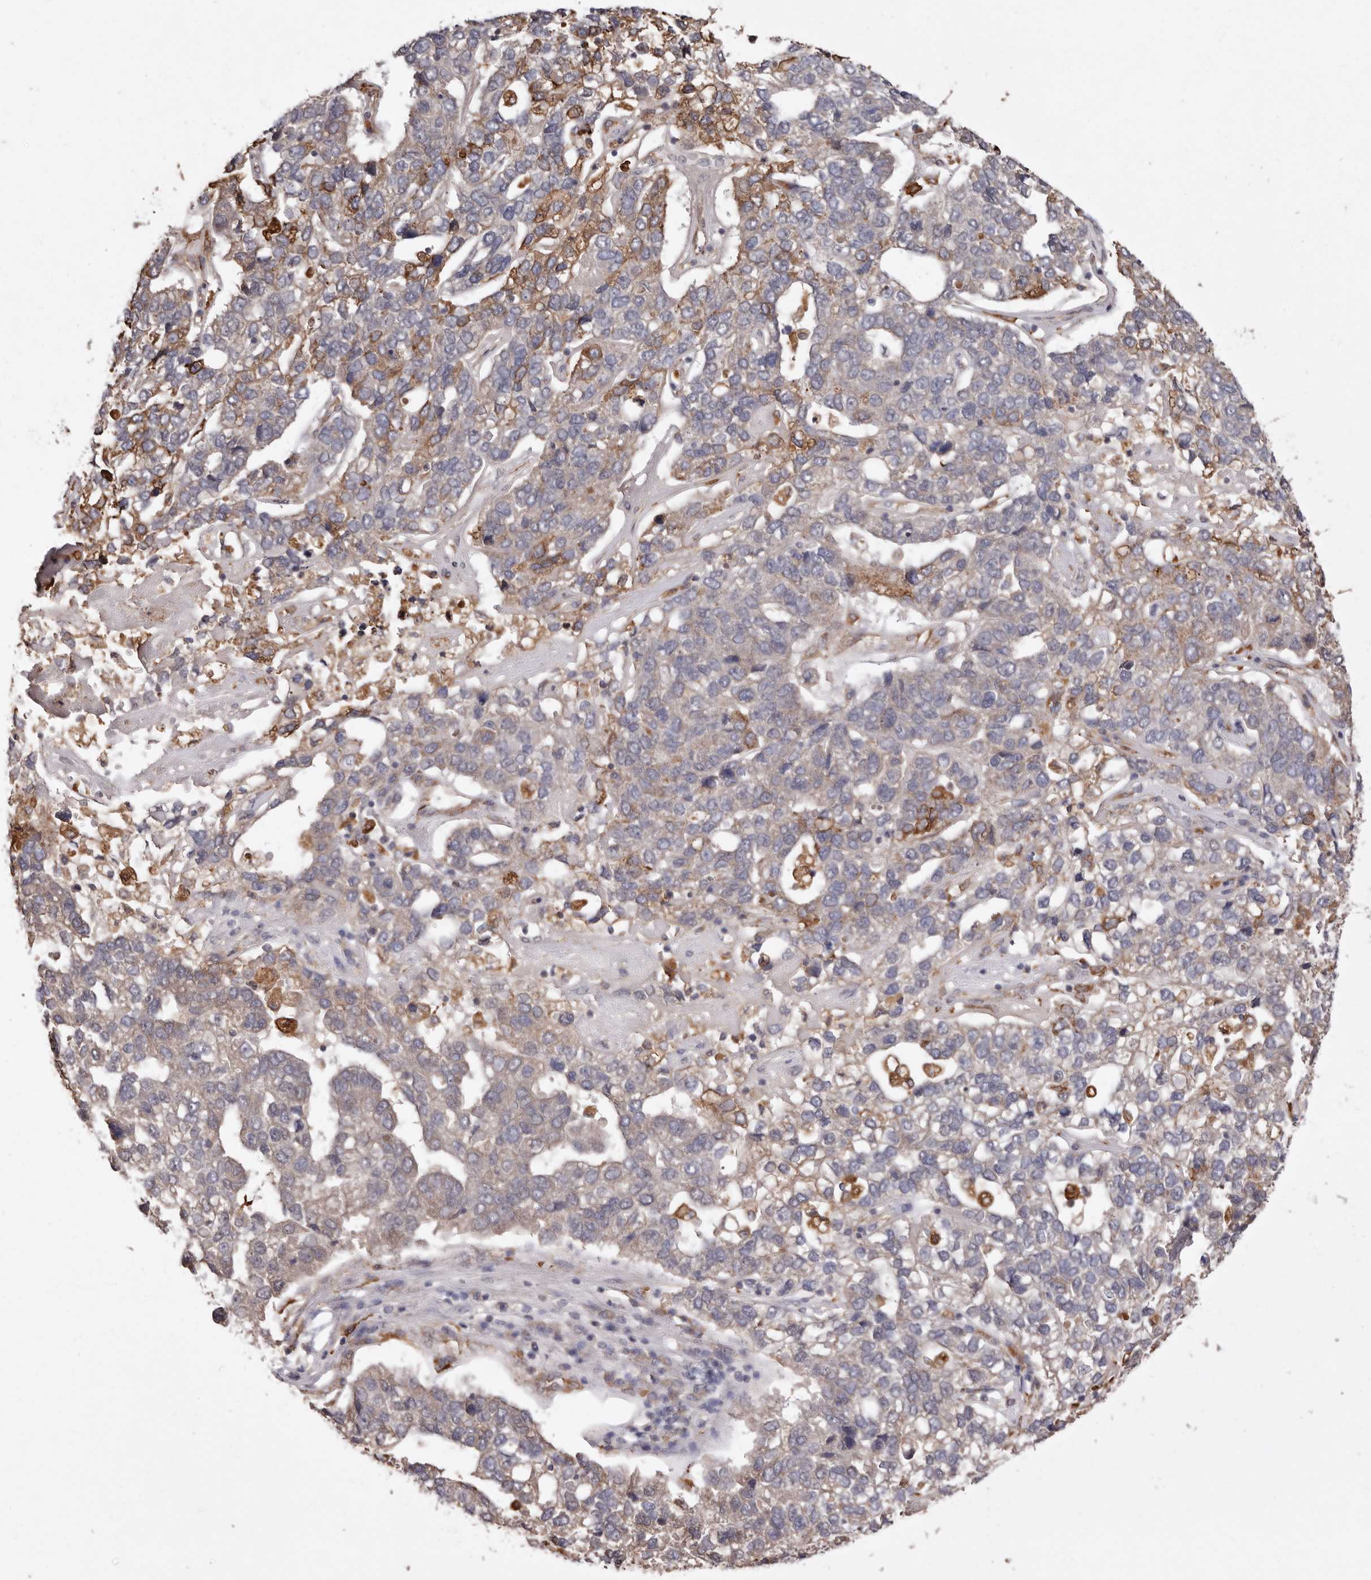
{"staining": {"intensity": "negative", "quantity": "none", "location": "none"}, "tissue": "pancreatic cancer", "cell_type": "Tumor cells", "image_type": "cancer", "snomed": [{"axis": "morphology", "description": "Adenocarcinoma, NOS"}, {"axis": "topography", "description": "Pancreas"}], "caption": "IHC micrograph of neoplastic tissue: human pancreatic adenocarcinoma stained with DAB shows no significant protein expression in tumor cells. (IHC, brightfield microscopy, high magnification).", "gene": "RSPO2", "patient": {"sex": "female", "age": 61}}